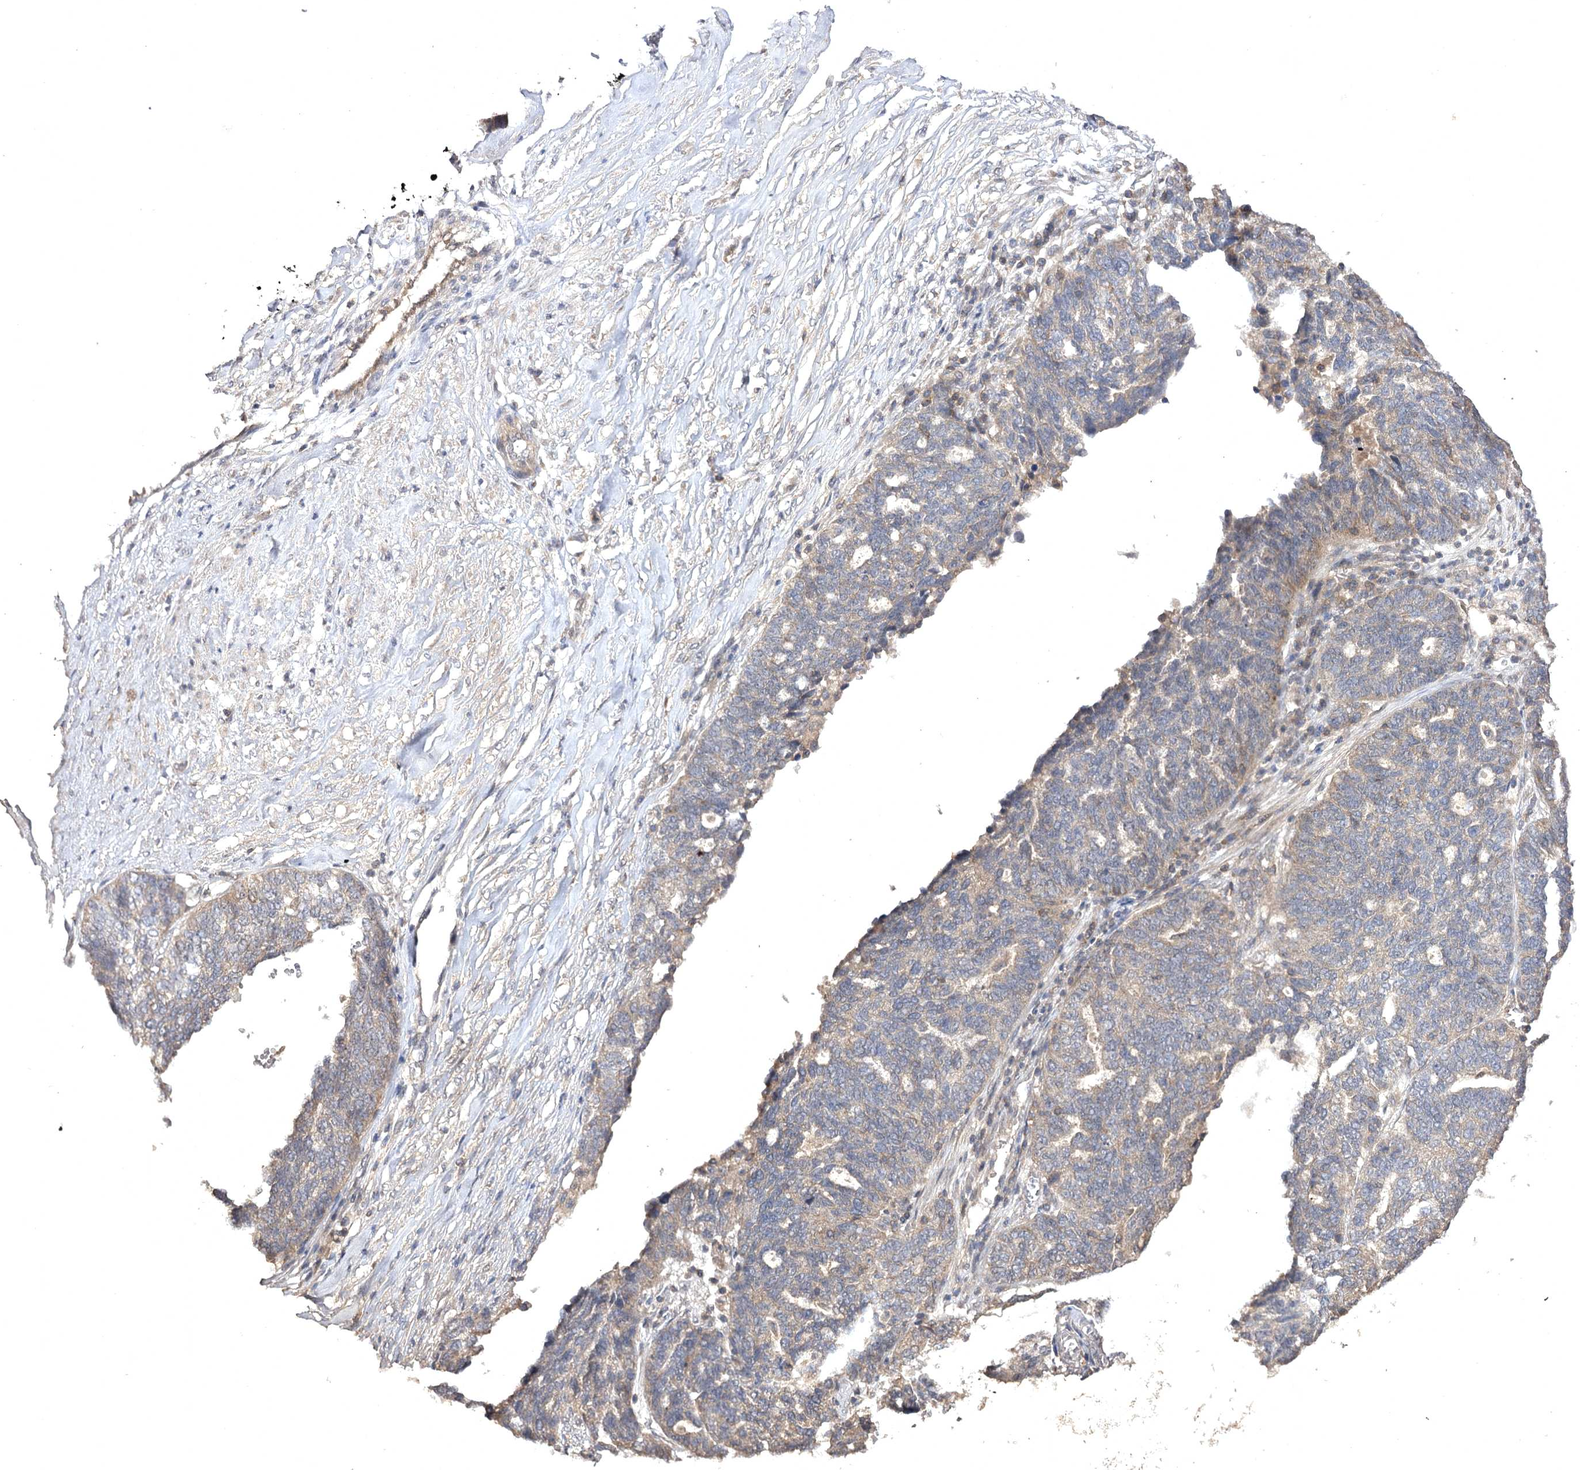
{"staining": {"intensity": "weak", "quantity": "25%-75%", "location": "cytoplasmic/membranous"}, "tissue": "ovarian cancer", "cell_type": "Tumor cells", "image_type": "cancer", "snomed": [{"axis": "morphology", "description": "Cystadenocarcinoma, serous, NOS"}, {"axis": "topography", "description": "Ovary"}], "caption": "Tumor cells demonstrate low levels of weak cytoplasmic/membranous positivity in approximately 25%-75% of cells in human serous cystadenocarcinoma (ovarian). (DAB IHC, brown staining for protein, blue staining for nuclei).", "gene": "BCR", "patient": {"sex": "female", "age": 59}}